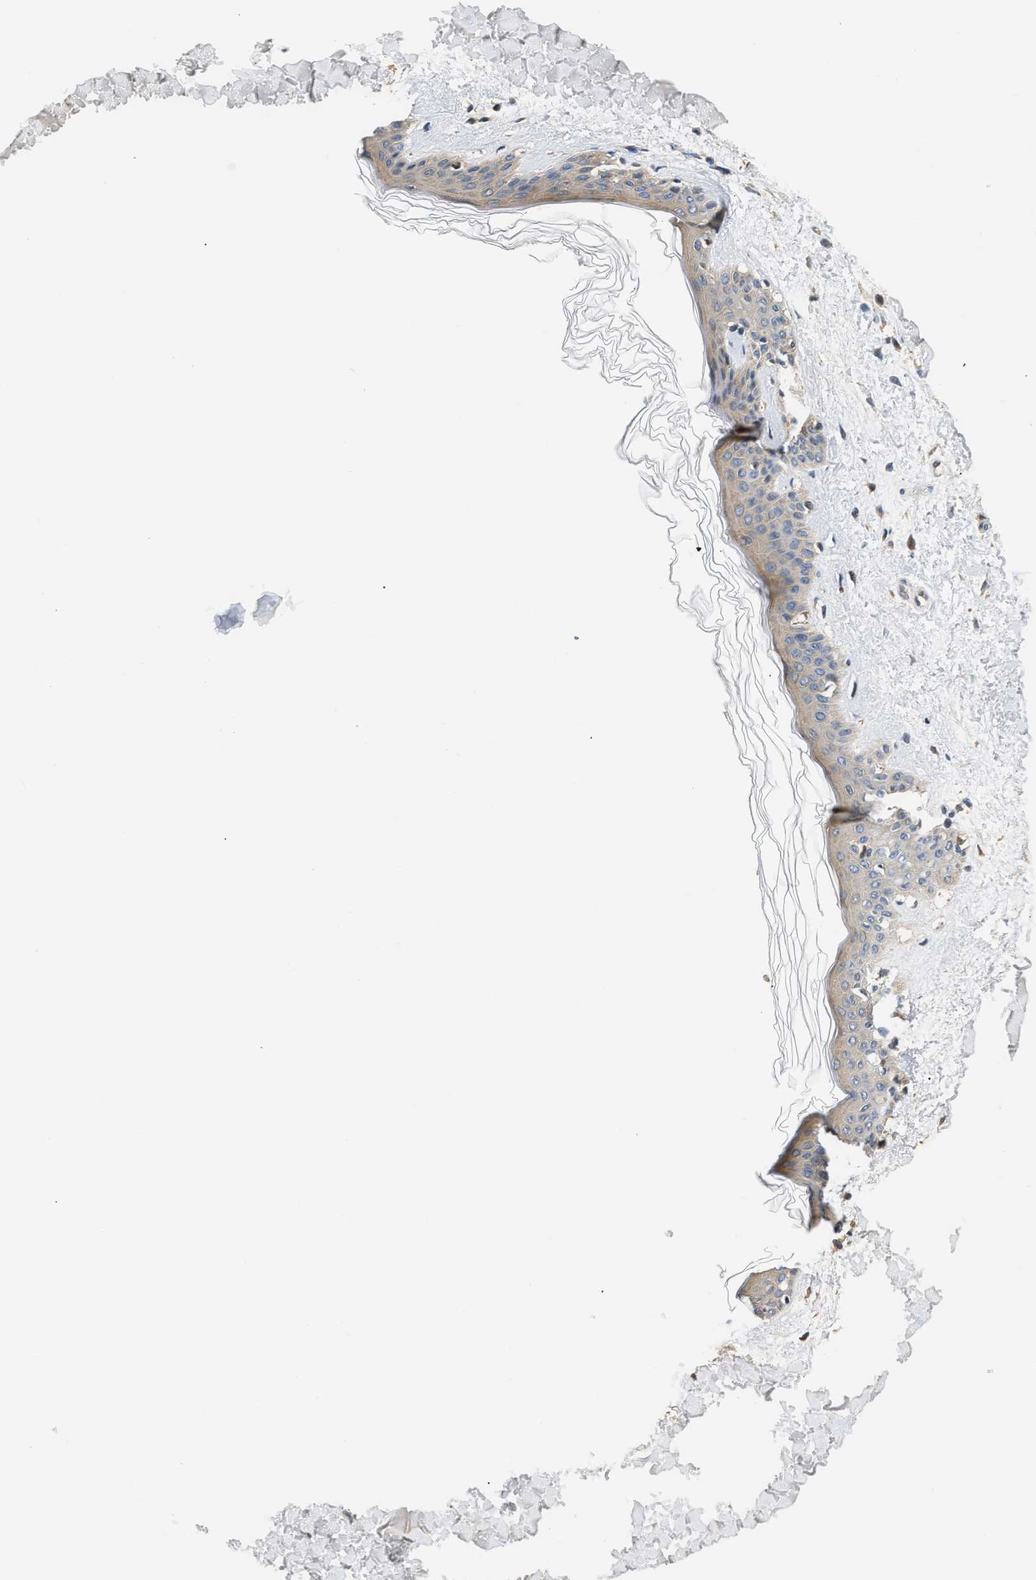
{"staining": {"intensity": "moderate", "quantity": ">75%", "location": "cytoplasmic/membranous"}, "tissue": "skin", "cell_type": "Fibroblasts", "image_type": "normal", "snomed": [{"axis": "morphology", "description": "Normal tissue, NOS"}, {"axis": "topography", "description": "Skin"}], "caption": "Immunohistochemical staining of benign skin displays moderate cytoplasmic/membranous protein positivity in approximately >75% of fibroblasts. Using DAB (3,3'-diaminobenzidine) (brown) and hematoxylin (blue) stains, captured at high magnification using brightfield microscopy.", "gene": "TNIP2", "patient": {"sex": "female", "age": 41}}